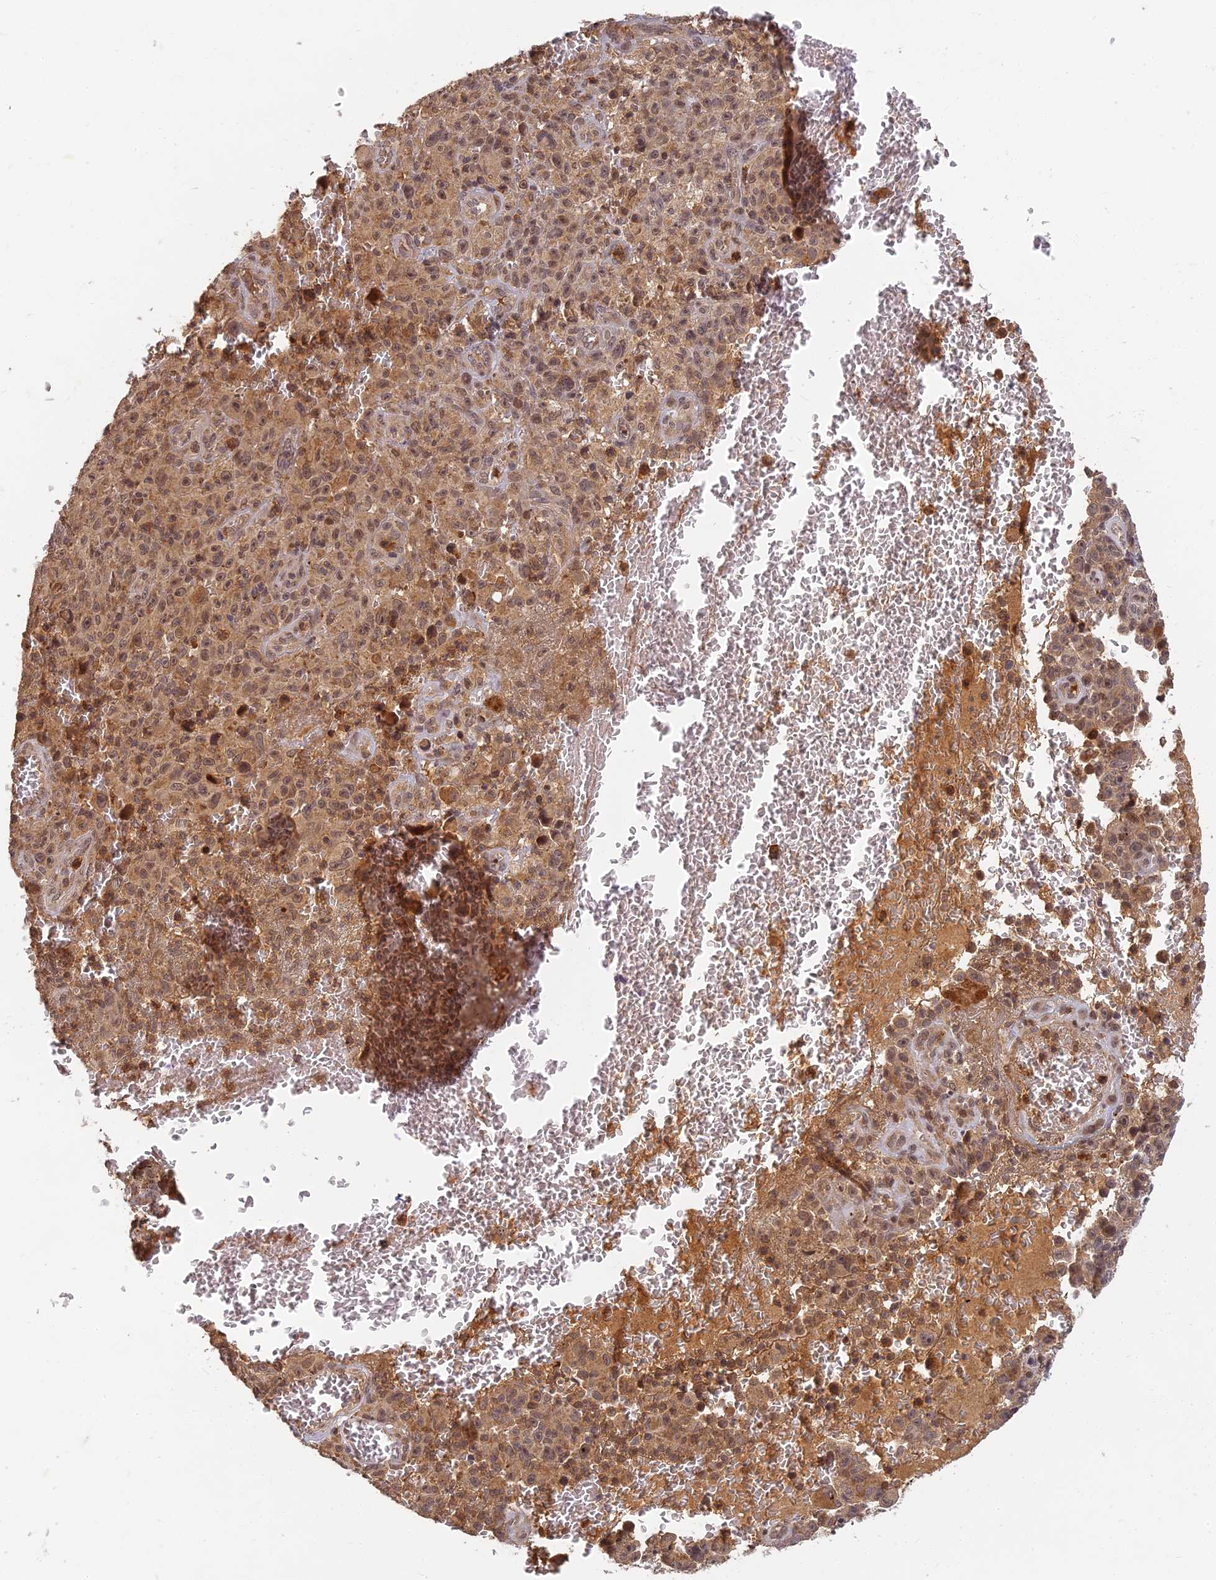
{"staining": {"intensity": "moderate", "quantity": ">75%", "location": "cytoplasmic/membranous"}, "tissue": "melanoma", "cell_type": "Tumor cells", "image_type": "cancer", "snomed": [{"axis": "morphology", "description": "Malignant melanoma, NOS"}, {"axis": "topography", "description": "Skin"}], "caption": "IHC histopathology image of human melanoma stained for a protein (brown), which displays medium levels of moderate cytoplasmic/membranous staining in about >75% of tumor cells.", "gene": "RGL3", "patient": {"sex": "female", "age": 82}}